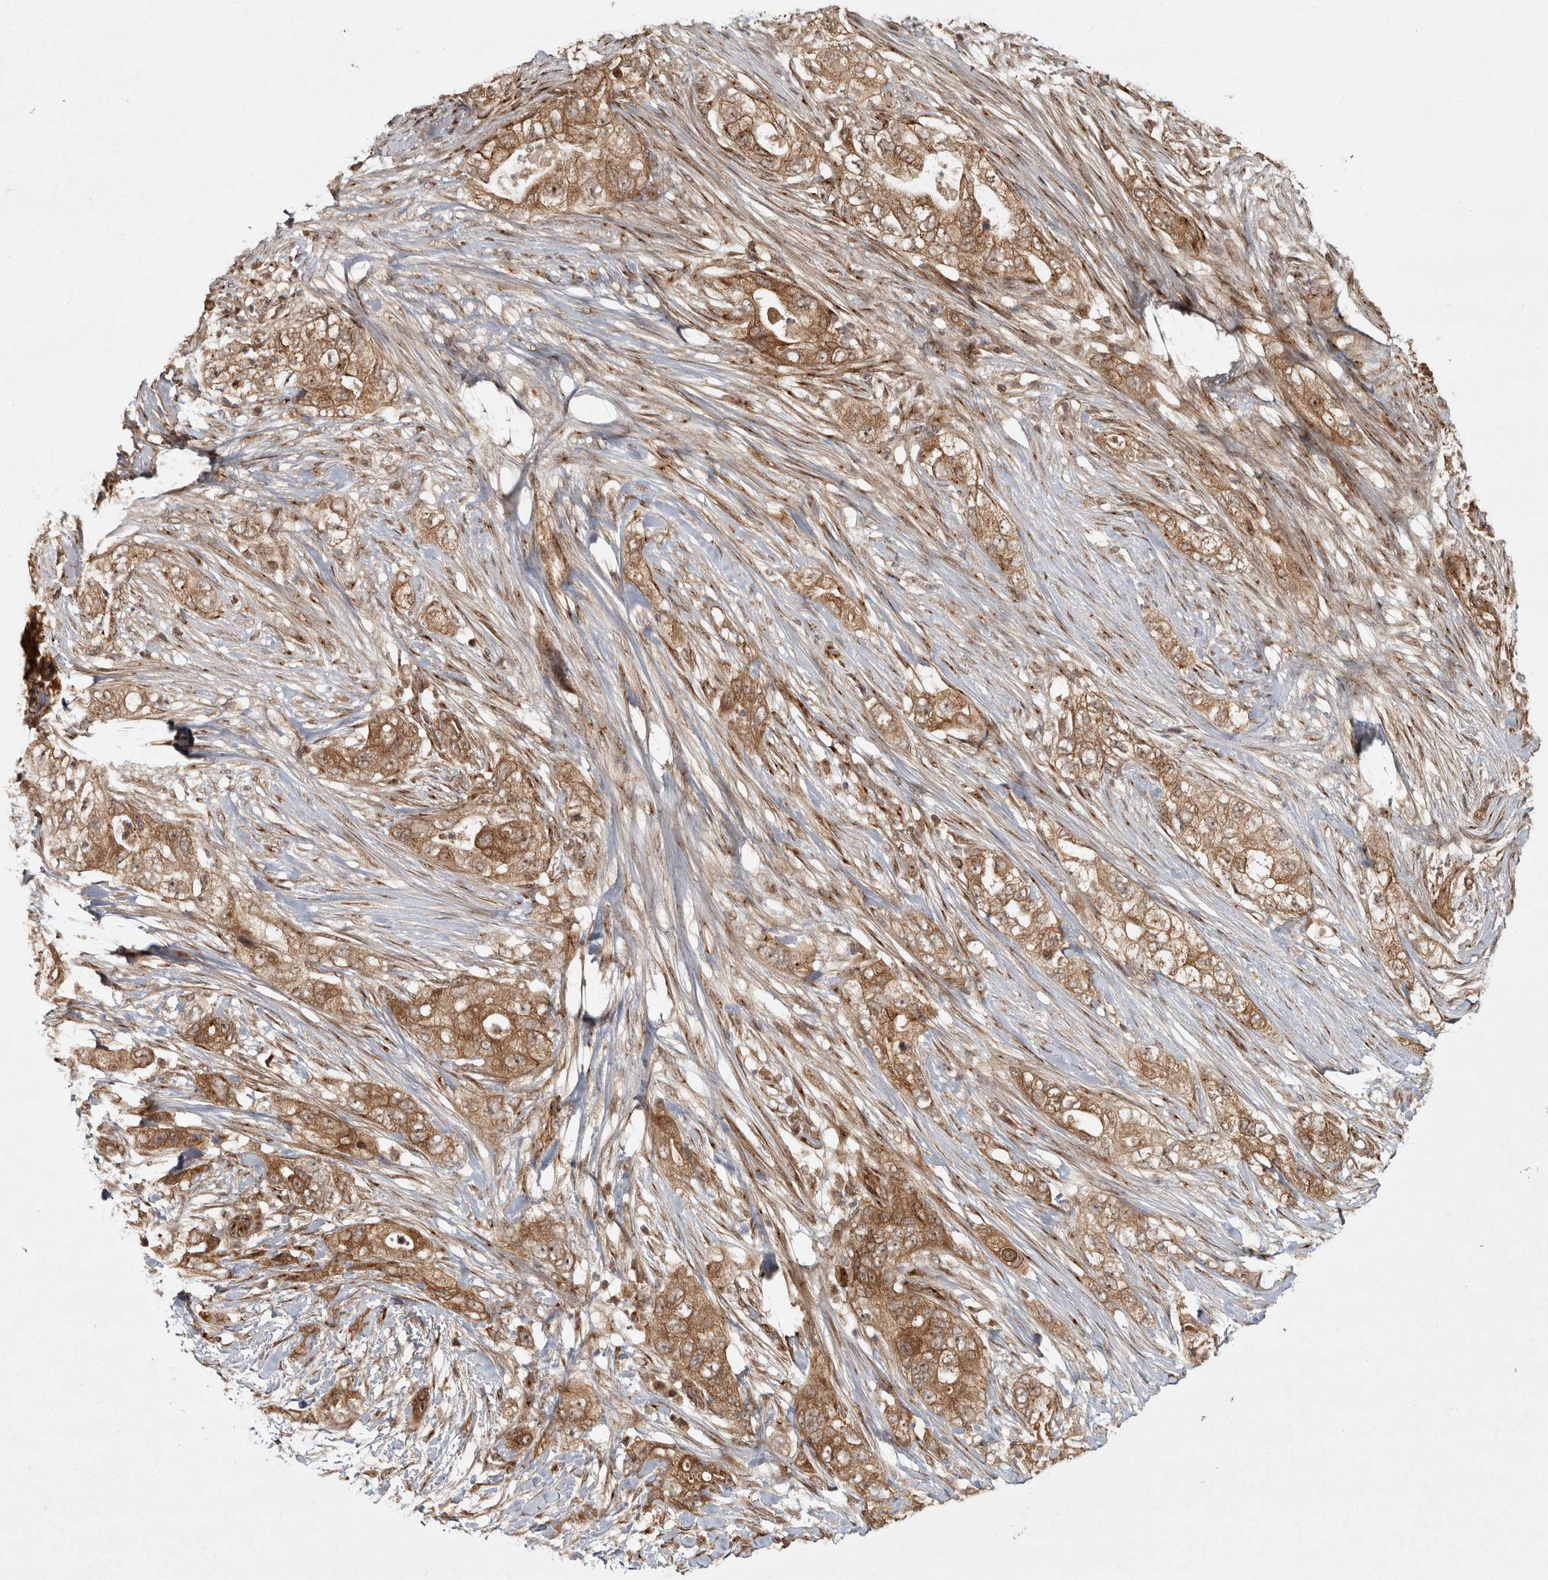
{"staining": {"intensity": "moderate", "quantity": ">75%", "location": "cytoplasmic/membranous"}, "tissue": "pancreatic cancer", "cell_type": "Tumor cells", "image_type": "cancer", "snomed": [{"axis": "morphology", "description": "Adenocarcinoma, NOS"}, {"axis": "topography", "description": "Pancreas"}], "caption": "Pancreatic cancer (adenocarcinoma) stained with DAB (3,3'-diaminobenzidine) immunohistochemistry (IHC) exhibits medium levels of moderate cytoplasmic/membranous positivity in approximately >75% of tumor cells. (brown staining indicates protein expression, while blue staining denotes nuclei).", "gene": "CAMSAP2", "patient": {"sex": "female", "age": 73}}